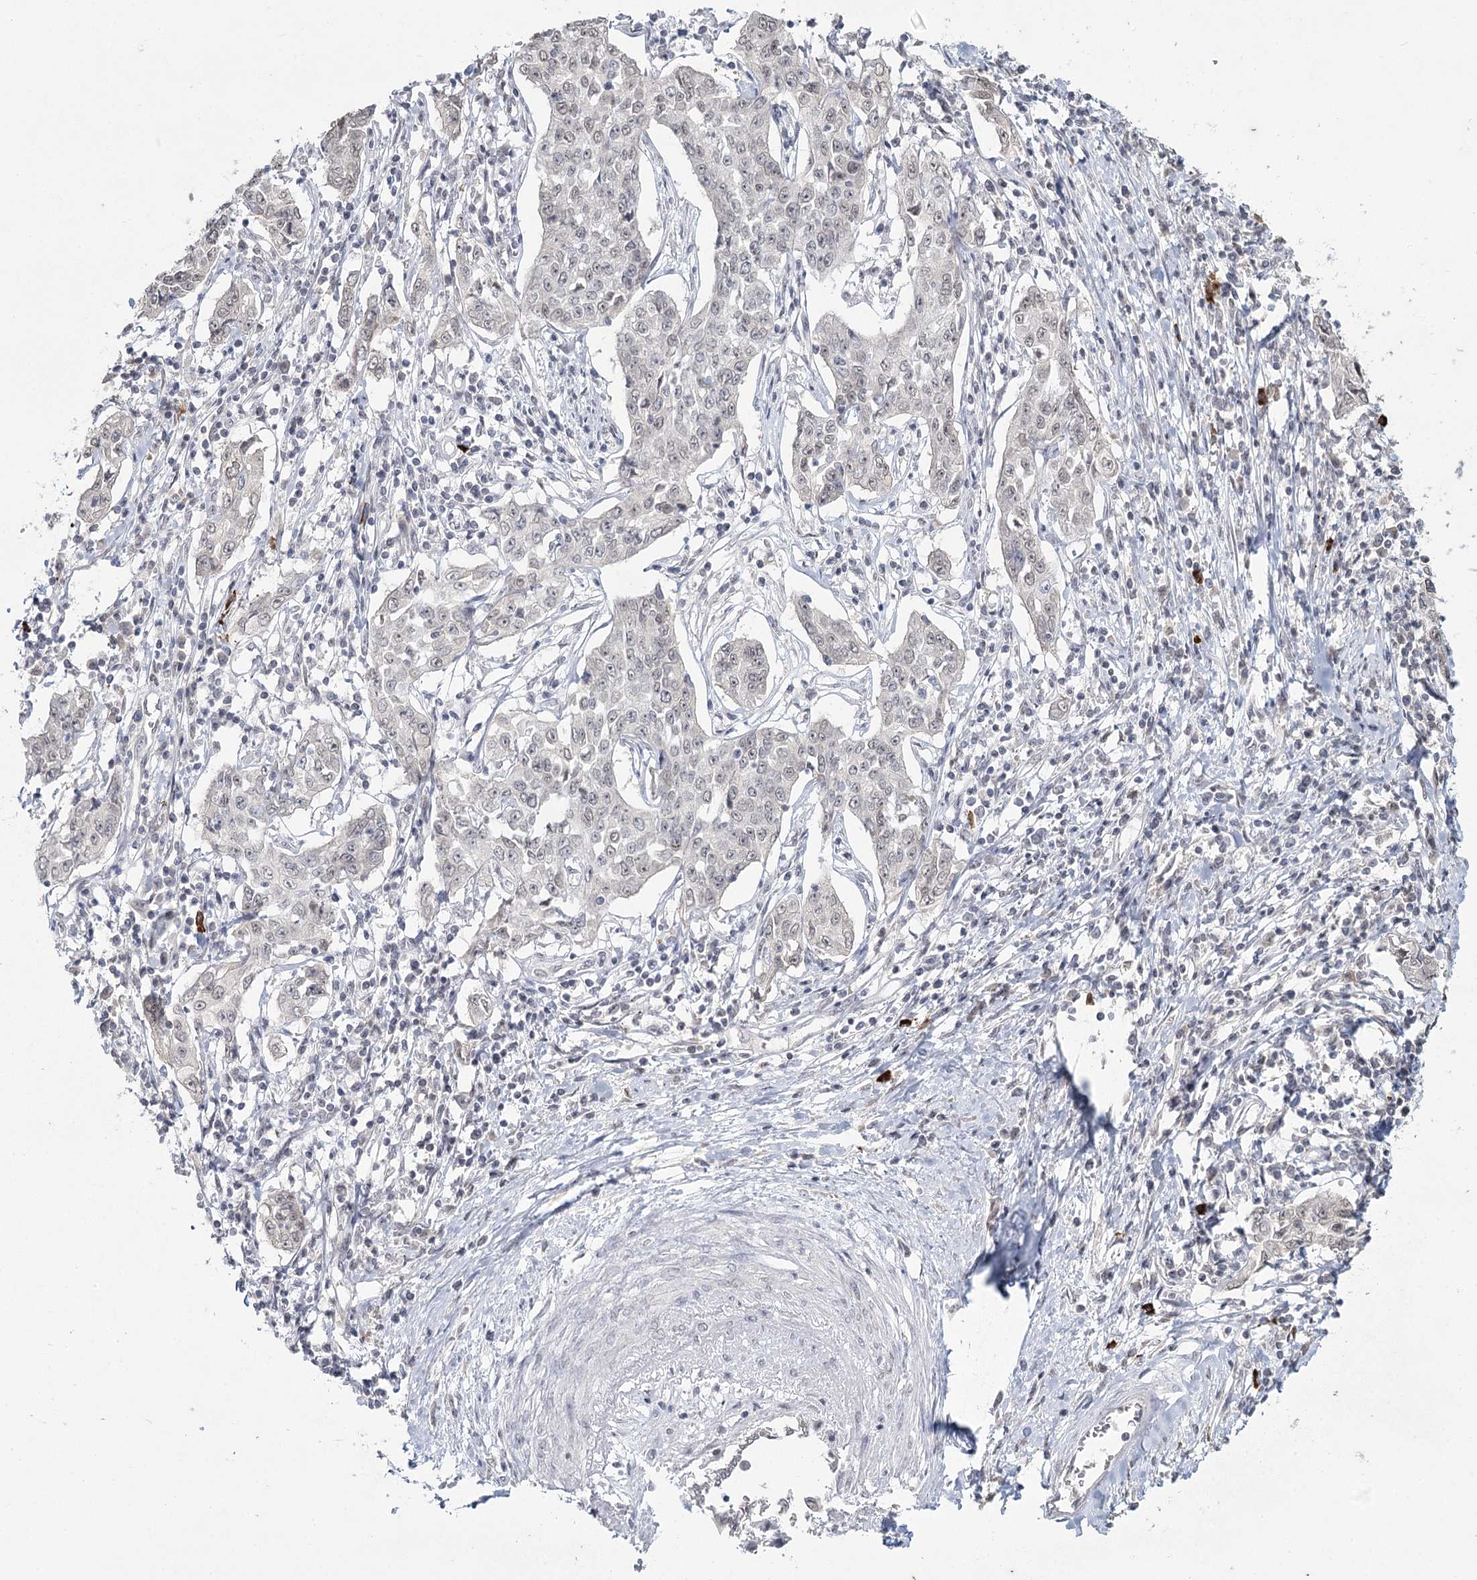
{"staining": {"intensity": "weak", "quantity": "<25%", "location": "nuclear"}, "tissue": "cervical cancer", "cell_type": "Tumor cells", "image_type": "cancer", "snomed": [{"axis": "morphology", "description": "Squamous cell carcinoma, NOS"}, {"axis": "topography", "description": "Cervix"}], "caption": "Tumor cells show no significant staining in cervical cancer.", "gene": "LY6G5C", "patient": {"sex": "female", "age": 35}}